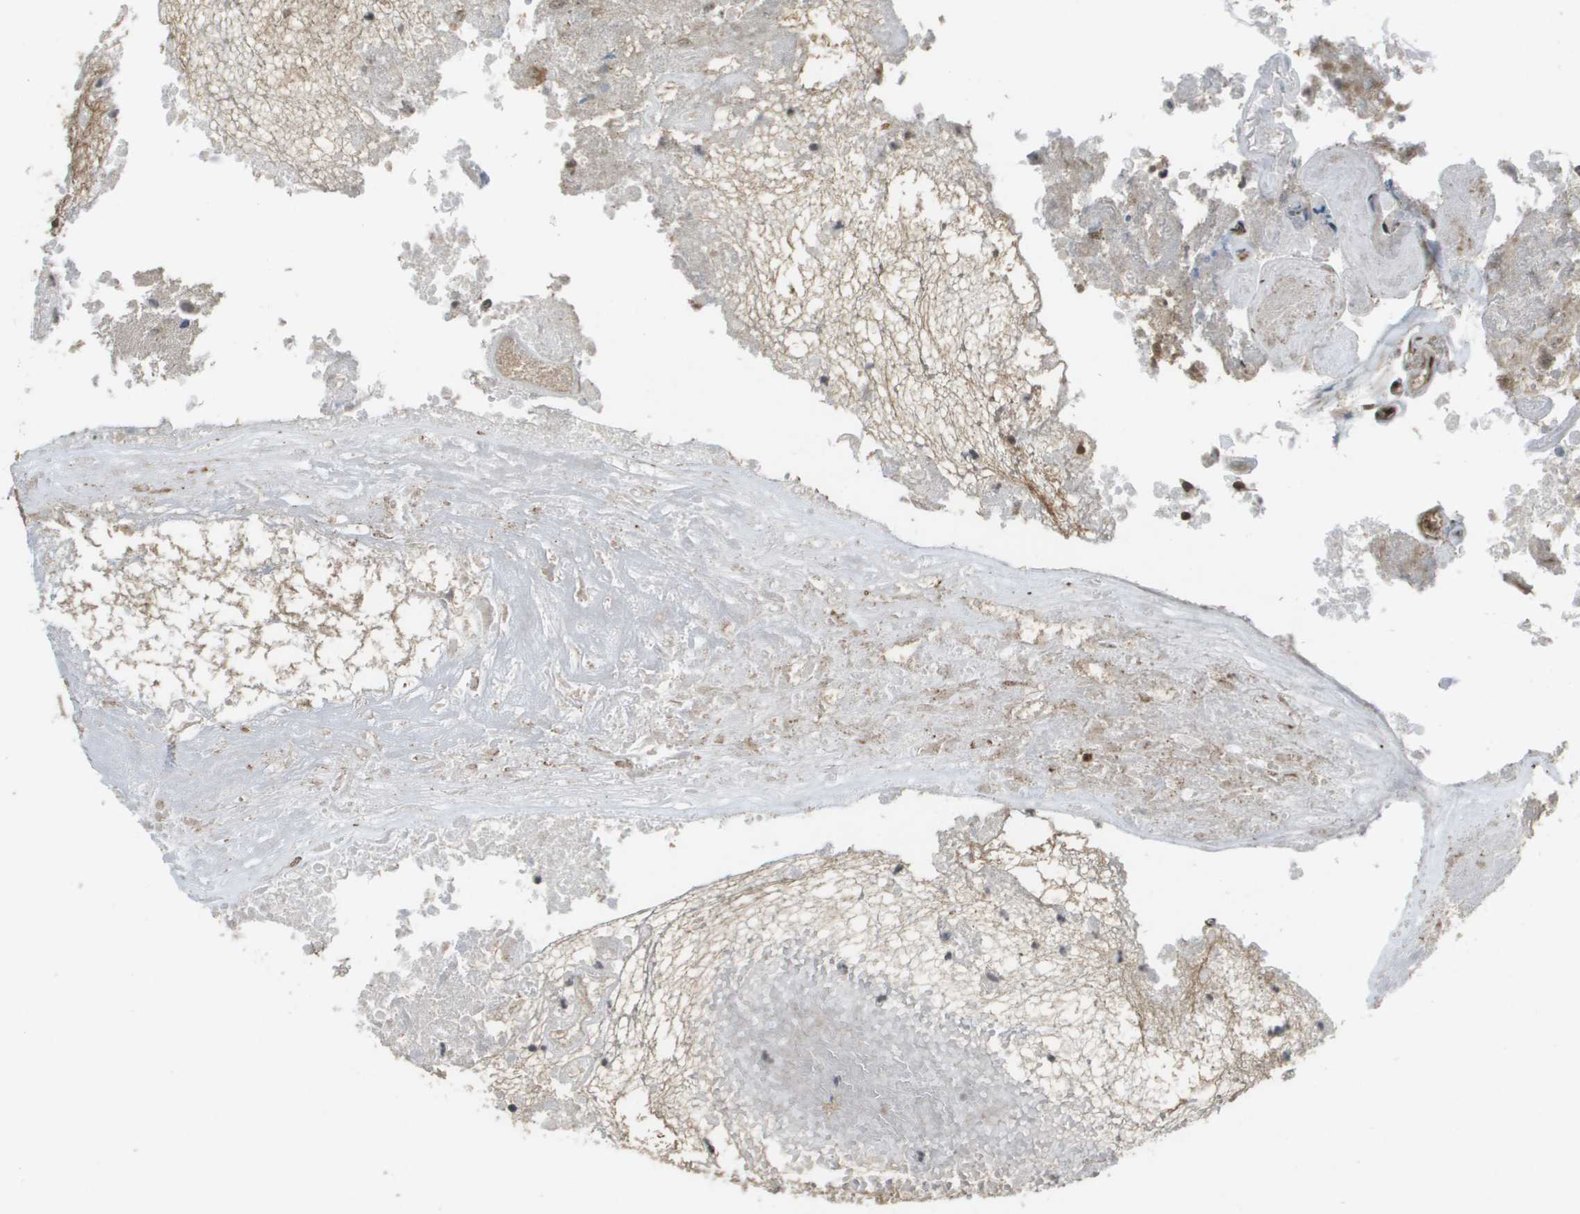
{"staining": {"intensity": "moderate", "quantity": ">75%", "location": "nuclear"}, "tissue": "glioma", "cell_type": "Tumor cells", "image_type": "cancer", "snomed": [{"axis": "morphology", "description": "Glioma, malignant, High grade"}, {"axis": "topography", "description": "Brain"}], "caption": "Approximately >75% of tumor cells in glioma show moderate nuclear protein expression as visualized by brown immunohistochemical staining.", "gene": "KAT5", "patient": {"sex": "female", "age": 59}}